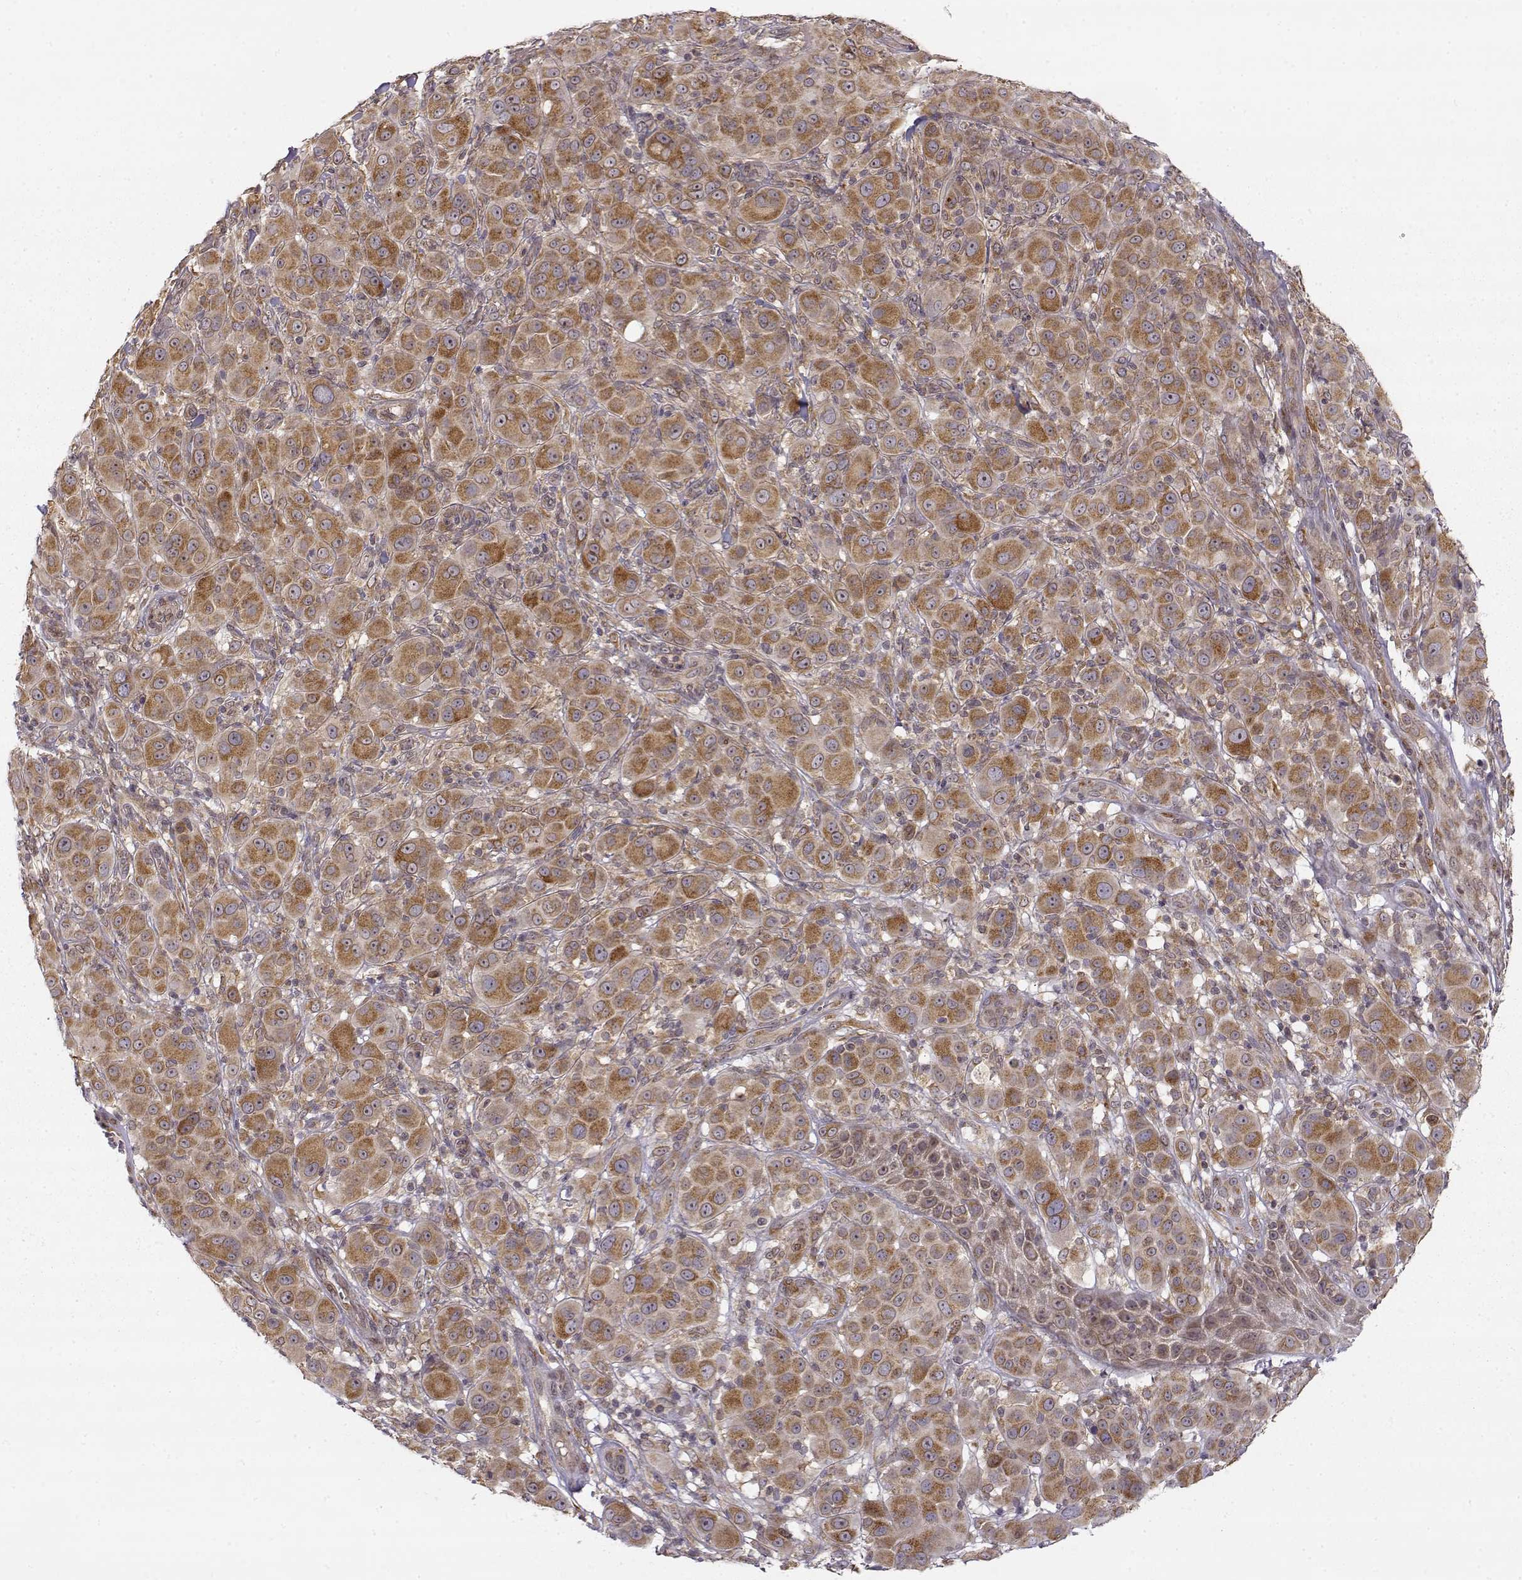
{"staining": {"intensity": "moderate", "quantity": ">75%", "location": "cytoplasmic/membranous"}, "tissue": "melanoma", "cell_type": "Tumor cells", "image_type": "cancer", "snomed": [{"axis": "morphology", "description": "Malignant melanoma, NOS"}, {"axis": "topography", "description": "Skin"}], "caption": "The image reveals staining of melanoma, revealing moderate cytoplasmic/membranous protein positivity (brown color) within tumor cells. (DAB (3,3'-diaminobenzidine) IHC, brown staining for protein, blue staining for nuclei).", "gene": "ERGIC2", "patient": {"sex": "female", "age": 87}}